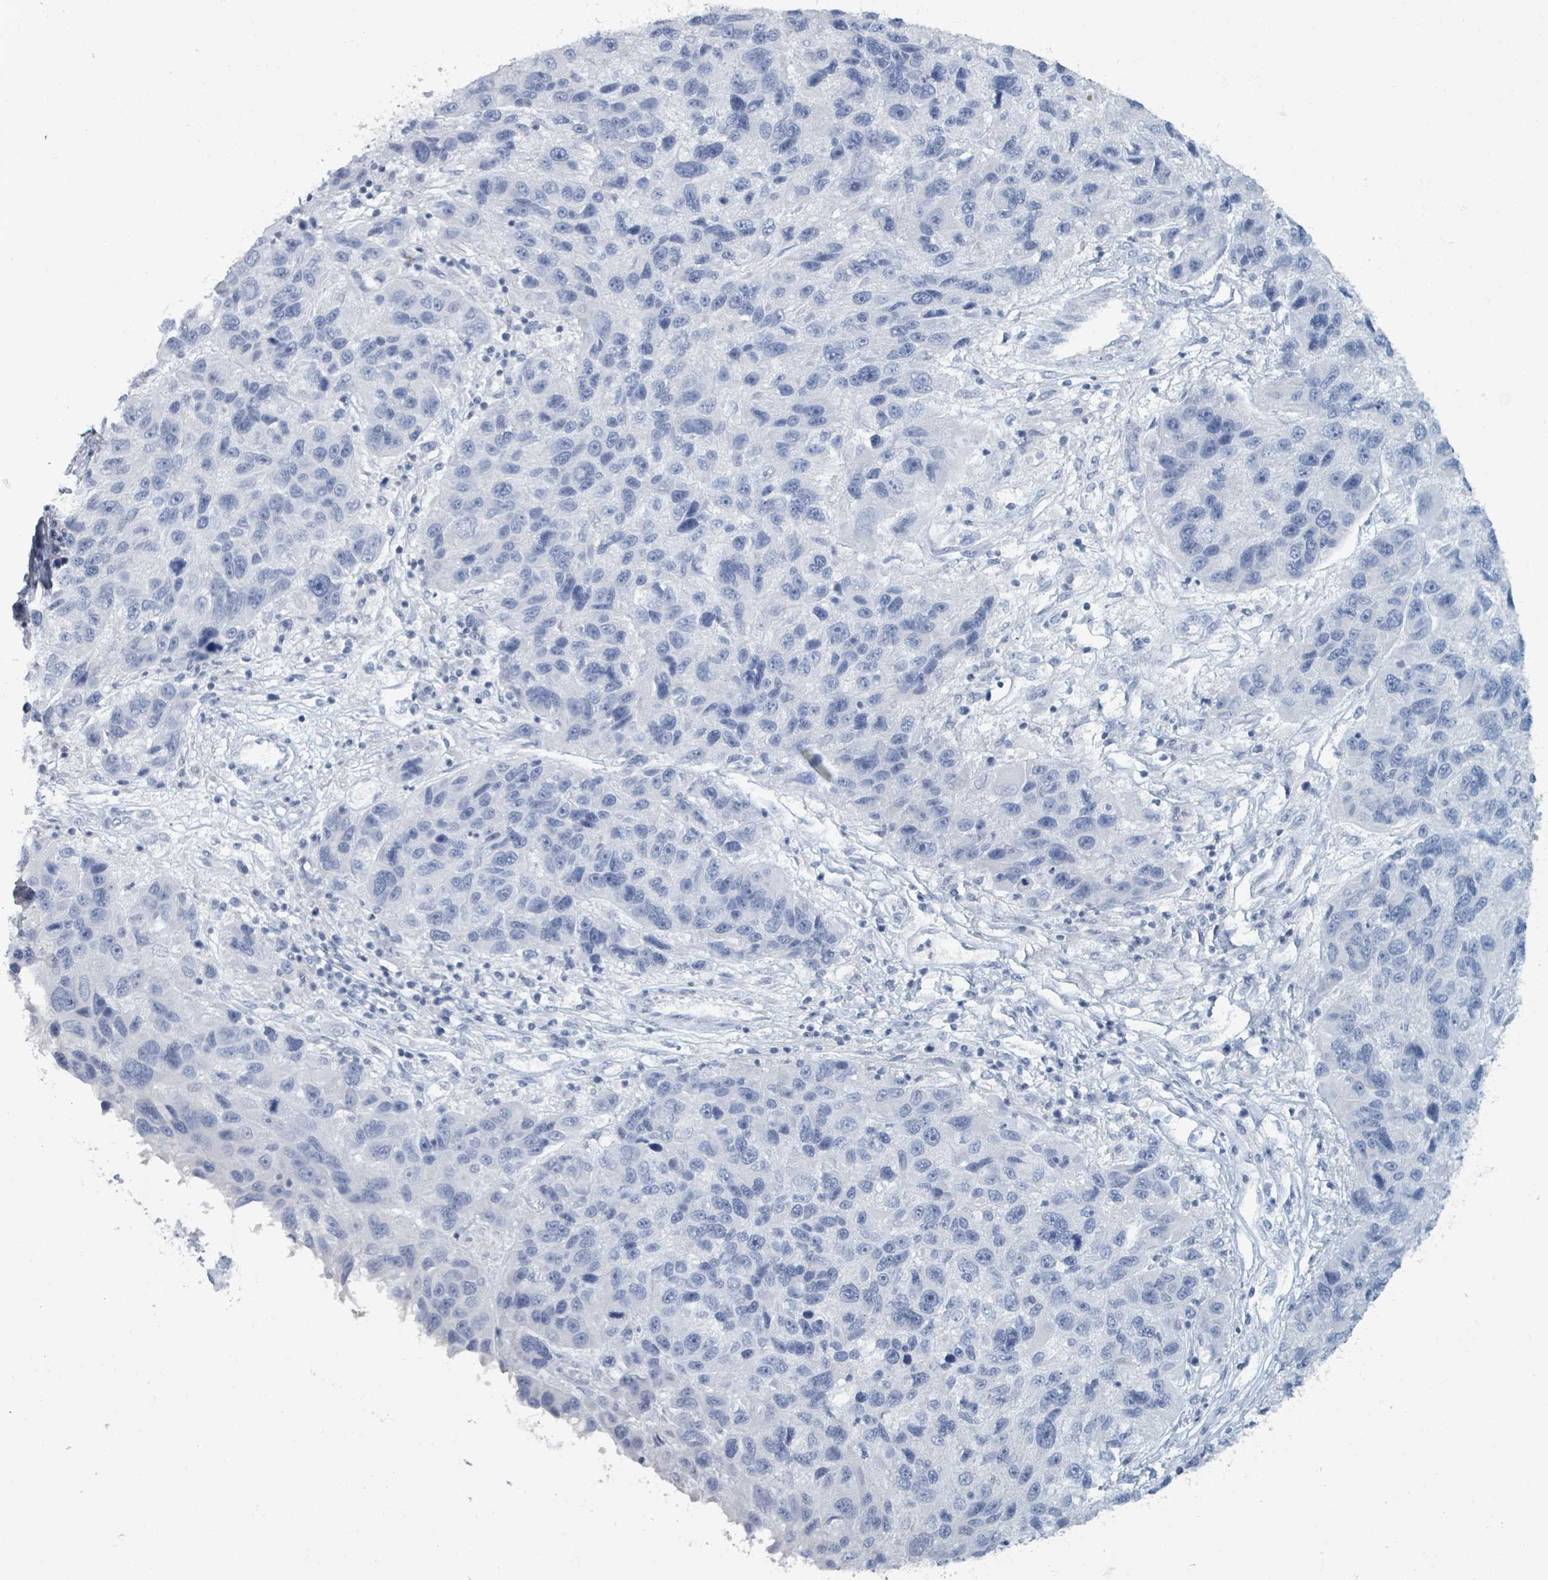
{"staining": {"intensity": "negative", "quantity": "none", "location": "none"}, "tissue": "melanoma", "cell_type": "Tumor cells", "image_type": "cancer", "snomed": [{"axis": "morphology", "description": "Malignant melanoma, NOS"}, {"axis": "topography", "description": "Skin"}], "caption": "Immunohistochemistry of human melanoma displays no expression in tumor cells.", "gene": "HEATR5A", "patient": {"sex": "male", "age": 53}}